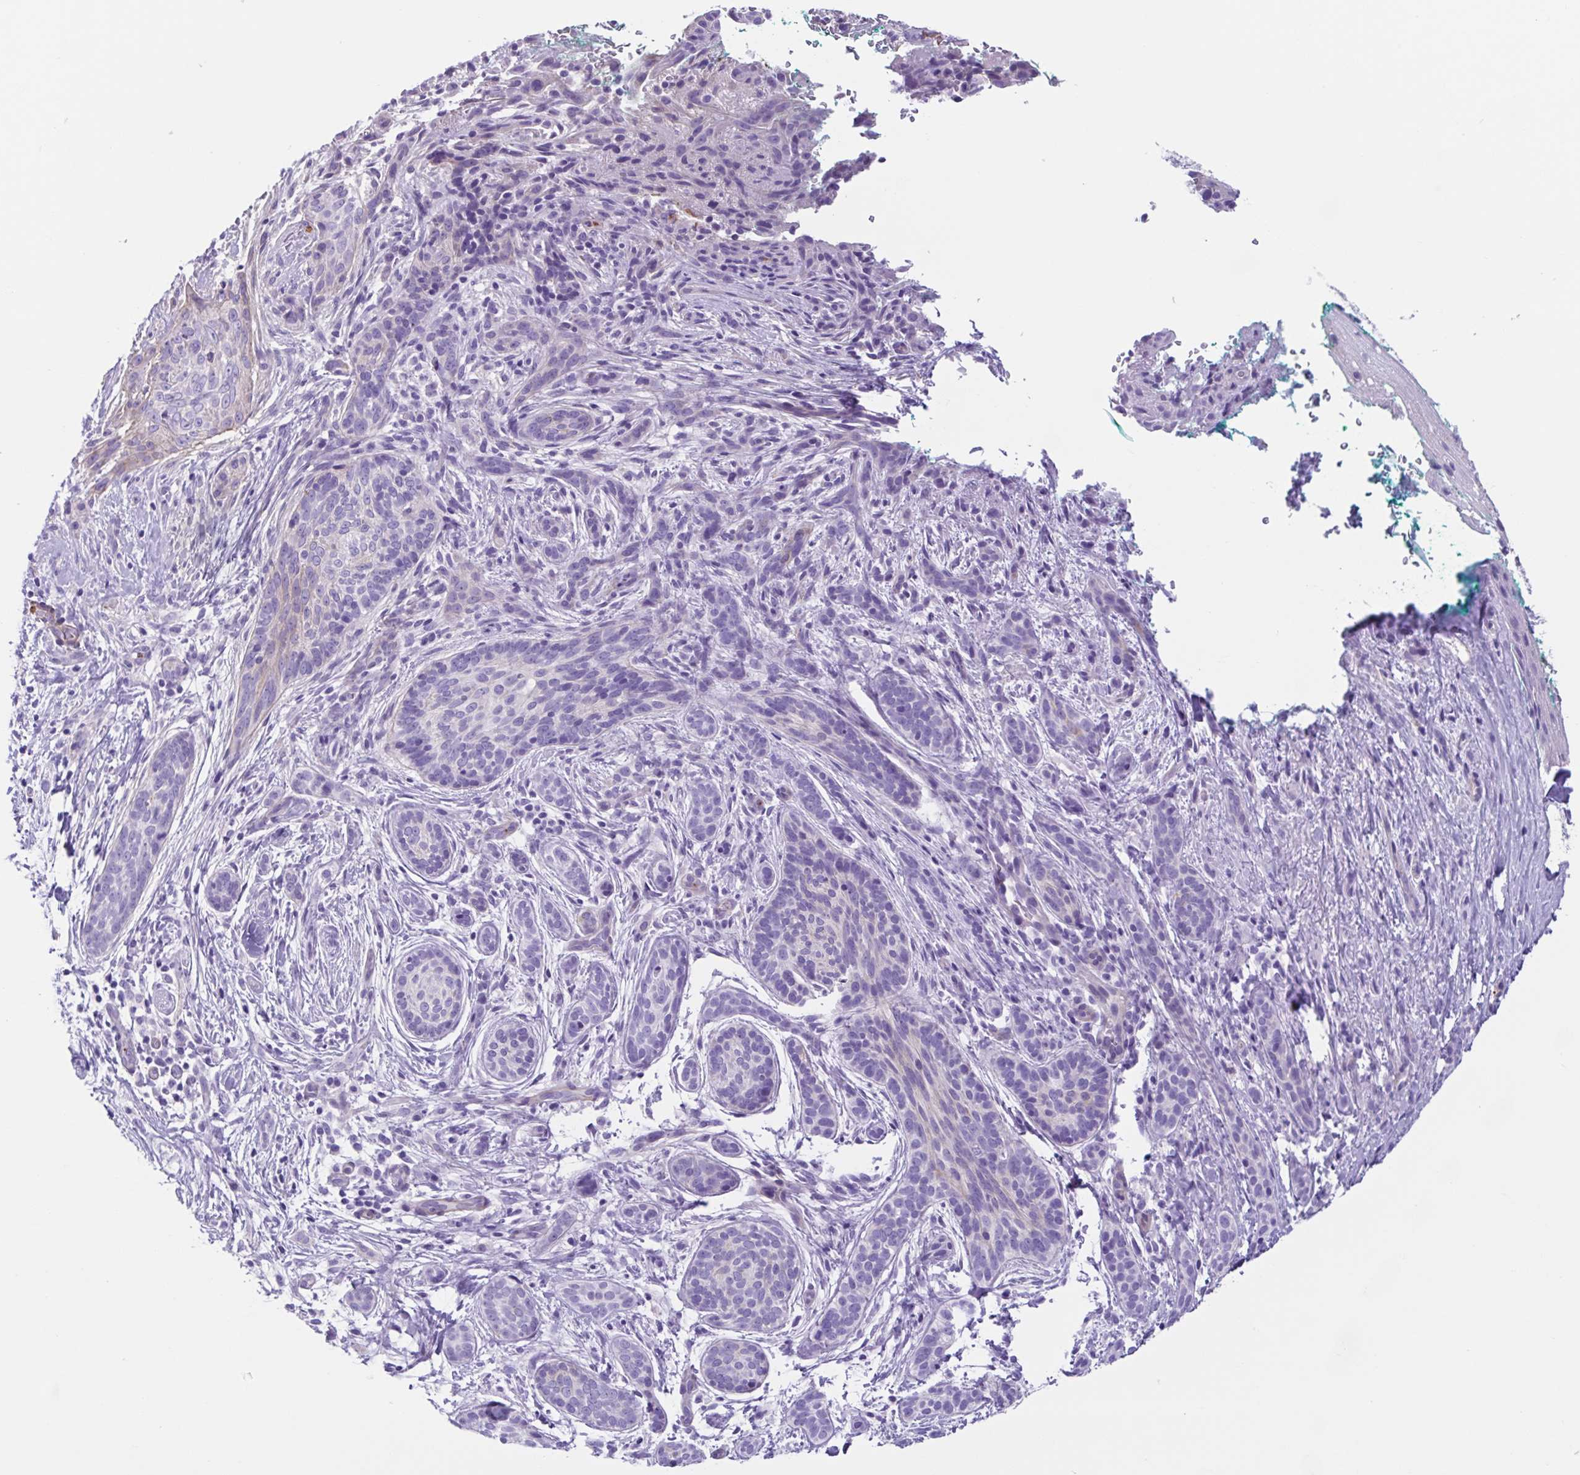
{"staining": {"intensity": "negative", "quantity": "none", "location": "none"}, "tissue": "skin cancer", "cell_type": "Tumor cells", "image_type": "cancer", "snomed": [{"axis": "morphology", "description": "Basal cell carcinoma"}, {"axis": "topography", "description": "Skin"}], "caption": "Immunohistochemistry (IHC) of skin basal cell carcinoma demonstrates no expression in tumor cells.", "gene": "CYP11B1", "patient": {"sex": "male", "age": 63}}